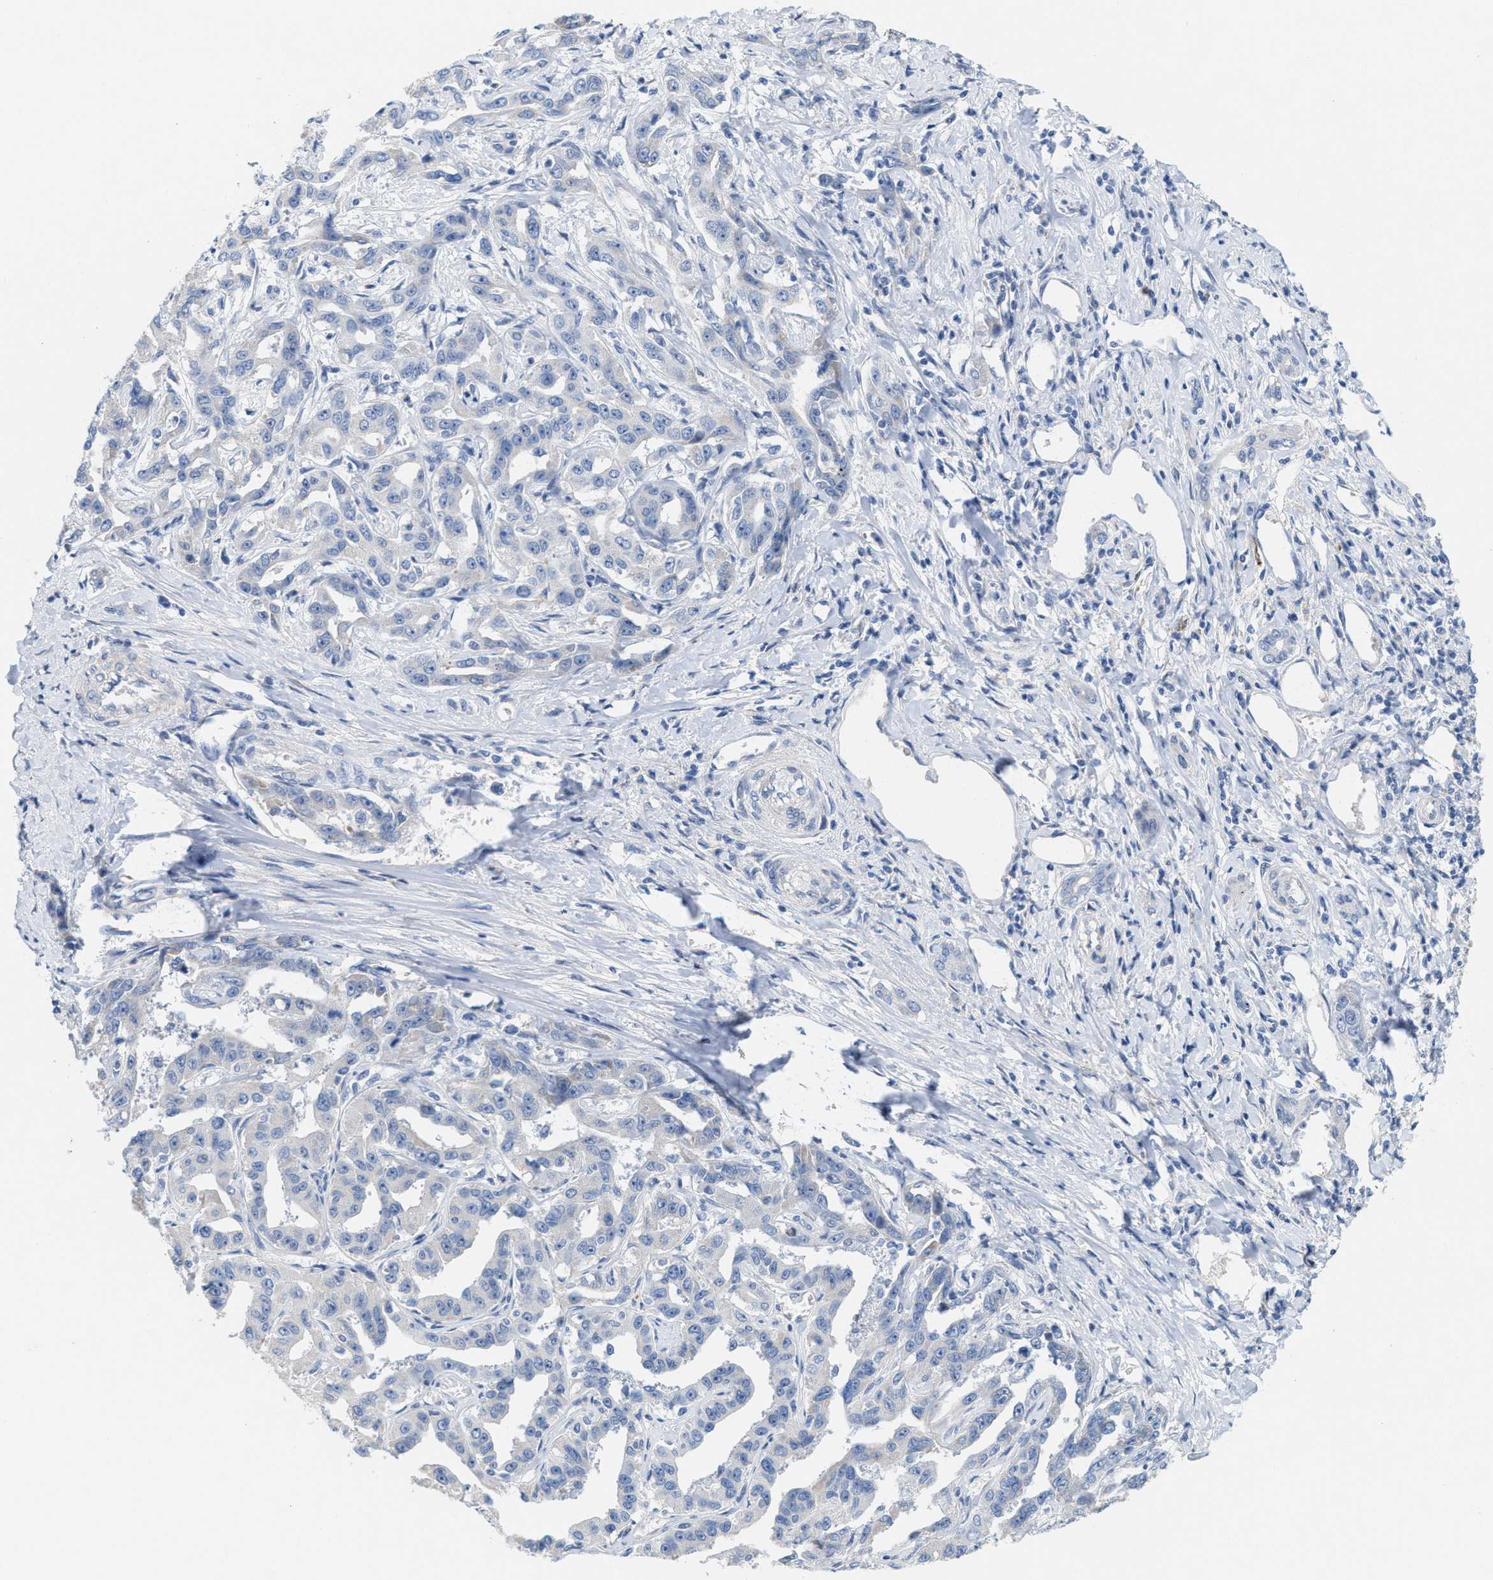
{"staining": {"intensity": "negative", "quantity": "none", "location": "none"}, "tissue": "liver cancer", "cell_type": "Tumor cells", "image_type": "cancer", "snomed": [{"axis": "morphology", "description": "Cholangiocarcinoma"}, {"axis": "topography", "description": "Liver"}], "caption": "Human liver cancer (cholangiocarcinoma) stained for a protein using immunohistochemistry (IHC) reveals no expression in tumor cells.", "gene": "CPA2", "patient": {"sex": "male", "age": 59}}